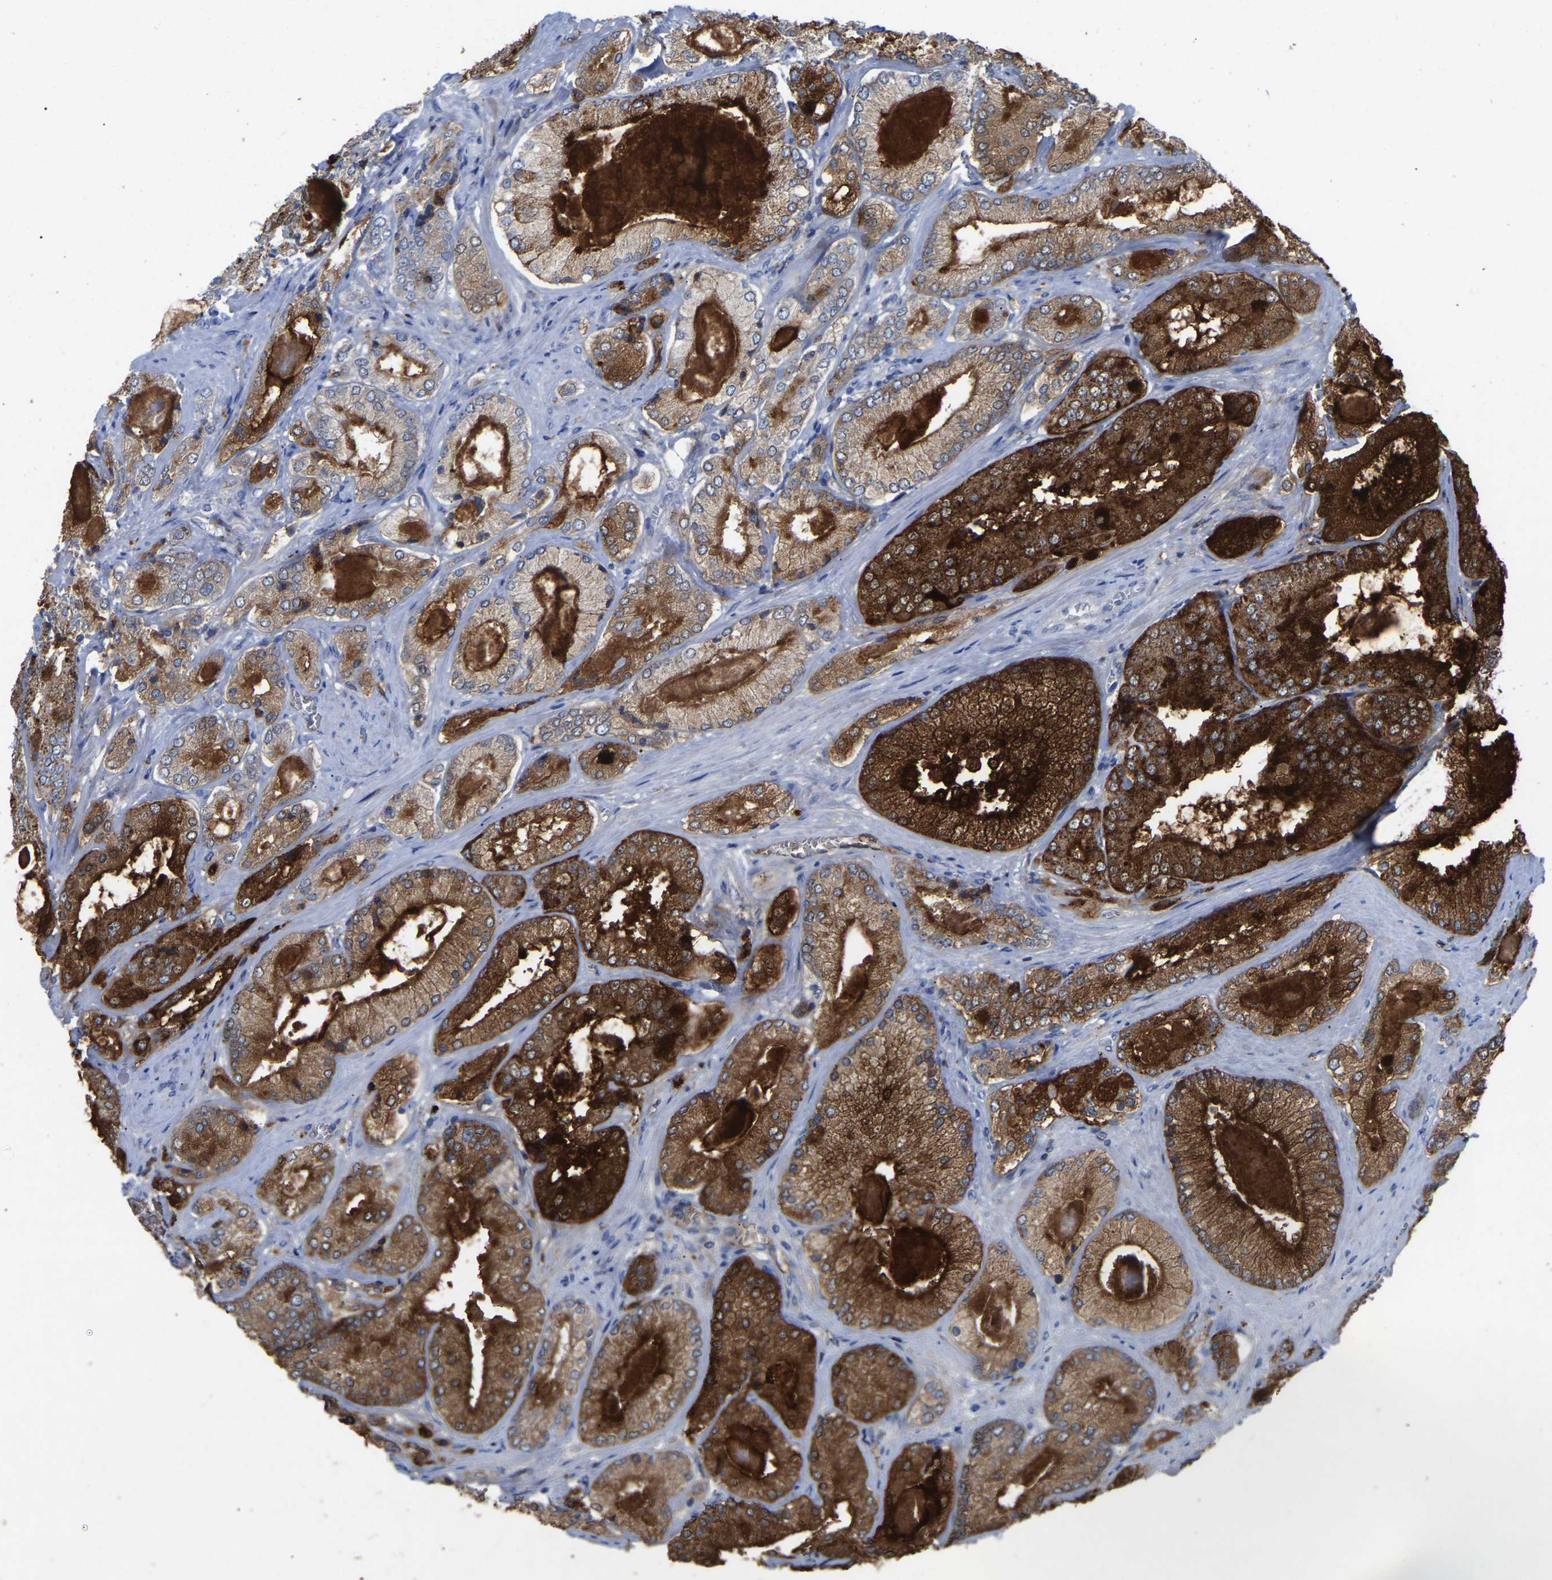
{"staining": {"intensity": "strong", "quantity": "25%-75%", "location": "cytoplasmic/membranous"}, "tissue": "prostate cancer", "cell_type": "Tumor cells", "image_type": "cancer", "snomed": [{"axis": "morphology", "description": "Adenocarcinoma, Low grade"}, {"axis": "topography", "description": "Prostate"}], "caption": "A brown stain shows strong cytoplasmic/membranous expression of a protein in human prostate cancer tumor cells.", "gene": "SMPD2", "patient": {"sex": "male", "age": 65}}